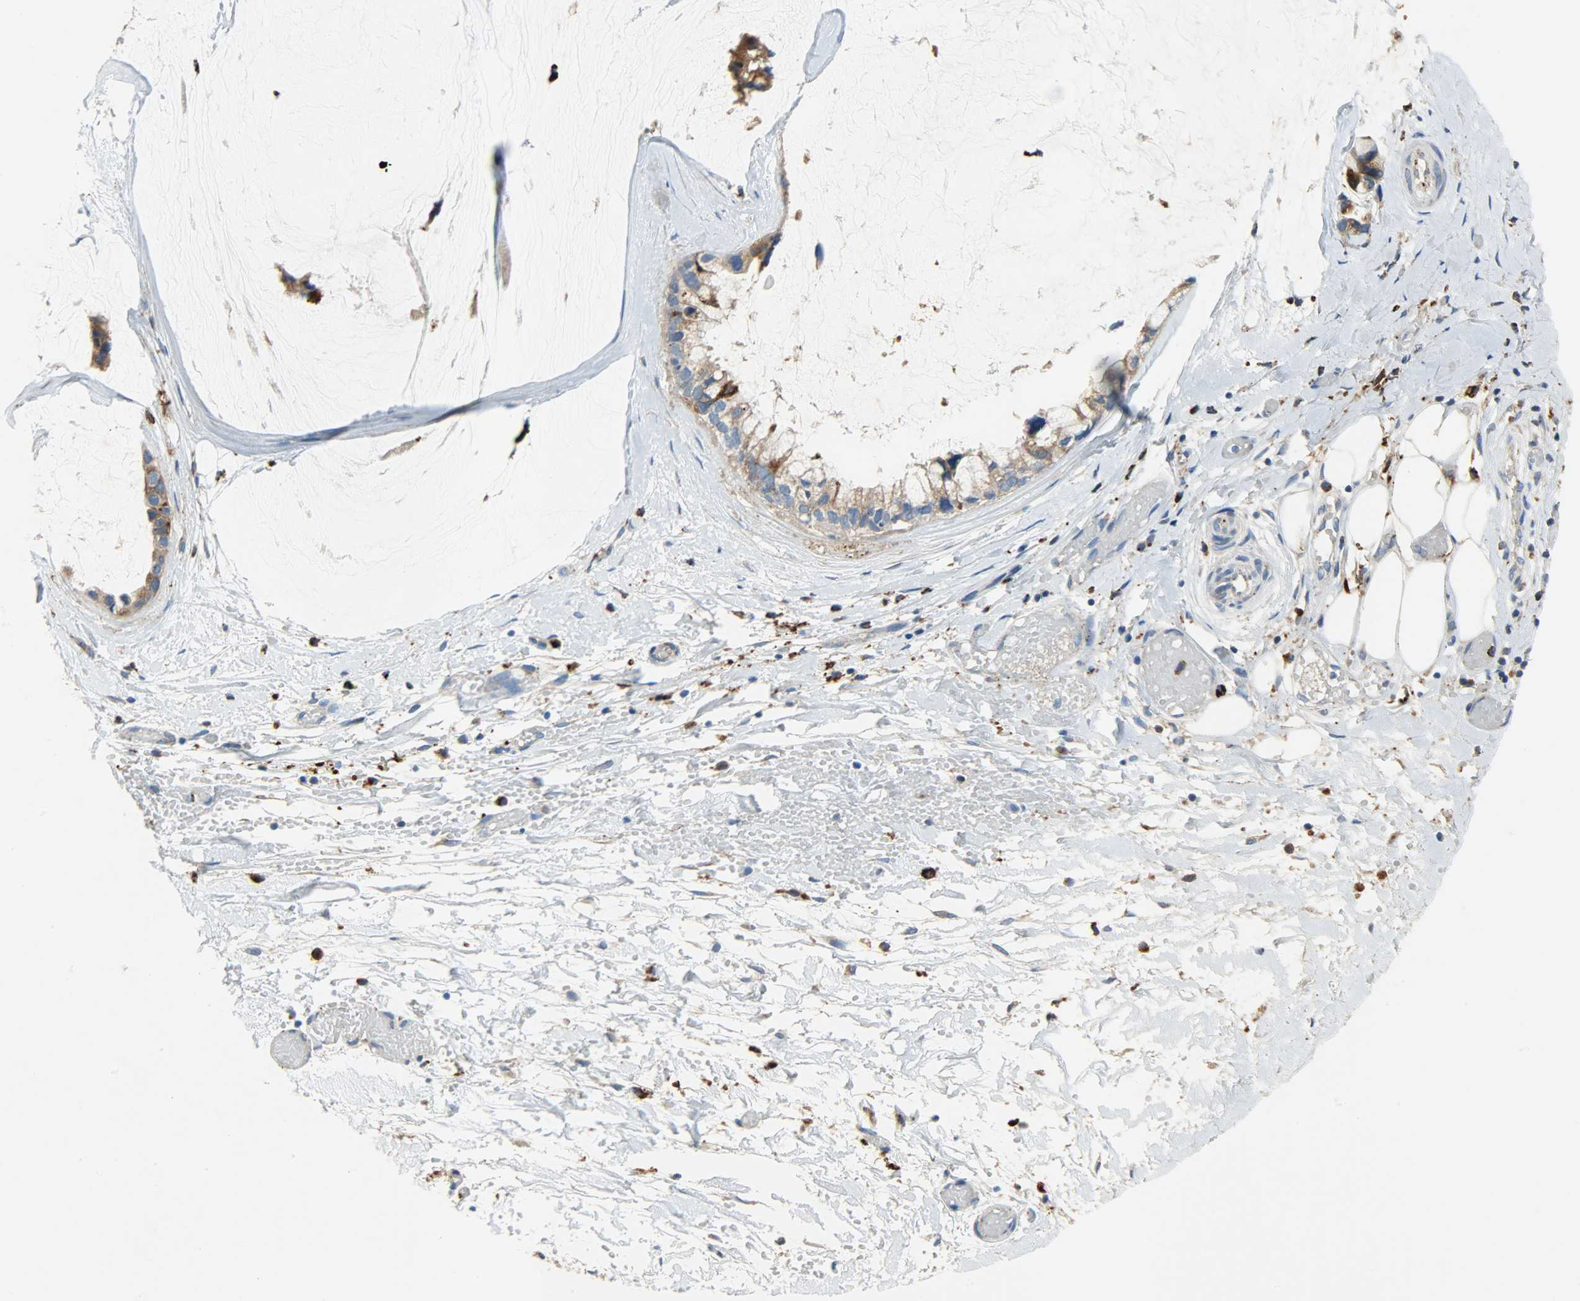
{"staining": {"intensity": "moderate", "quantity": ">75%", "location": "cytoplasmic/membranous"}, "tissue": "ovarian cancer", "cell_type": "Tumor cells", "image_type": "cancer", "snomed": [{"axis": "morphology", "description": "Cystadenocarcinoma, mucinous, NOS"}, {"axis": "topography", "description": "Ovary"}], "caption": "Protein expression analysis of human ovarian cancer (mucinous cystadenocarcinoma) reveals moderate cytoplasmic/membranous staining in about >75% of tumor cells.", "gene": "ASAH1", "patient": {"sex": "female", "age": 39}}